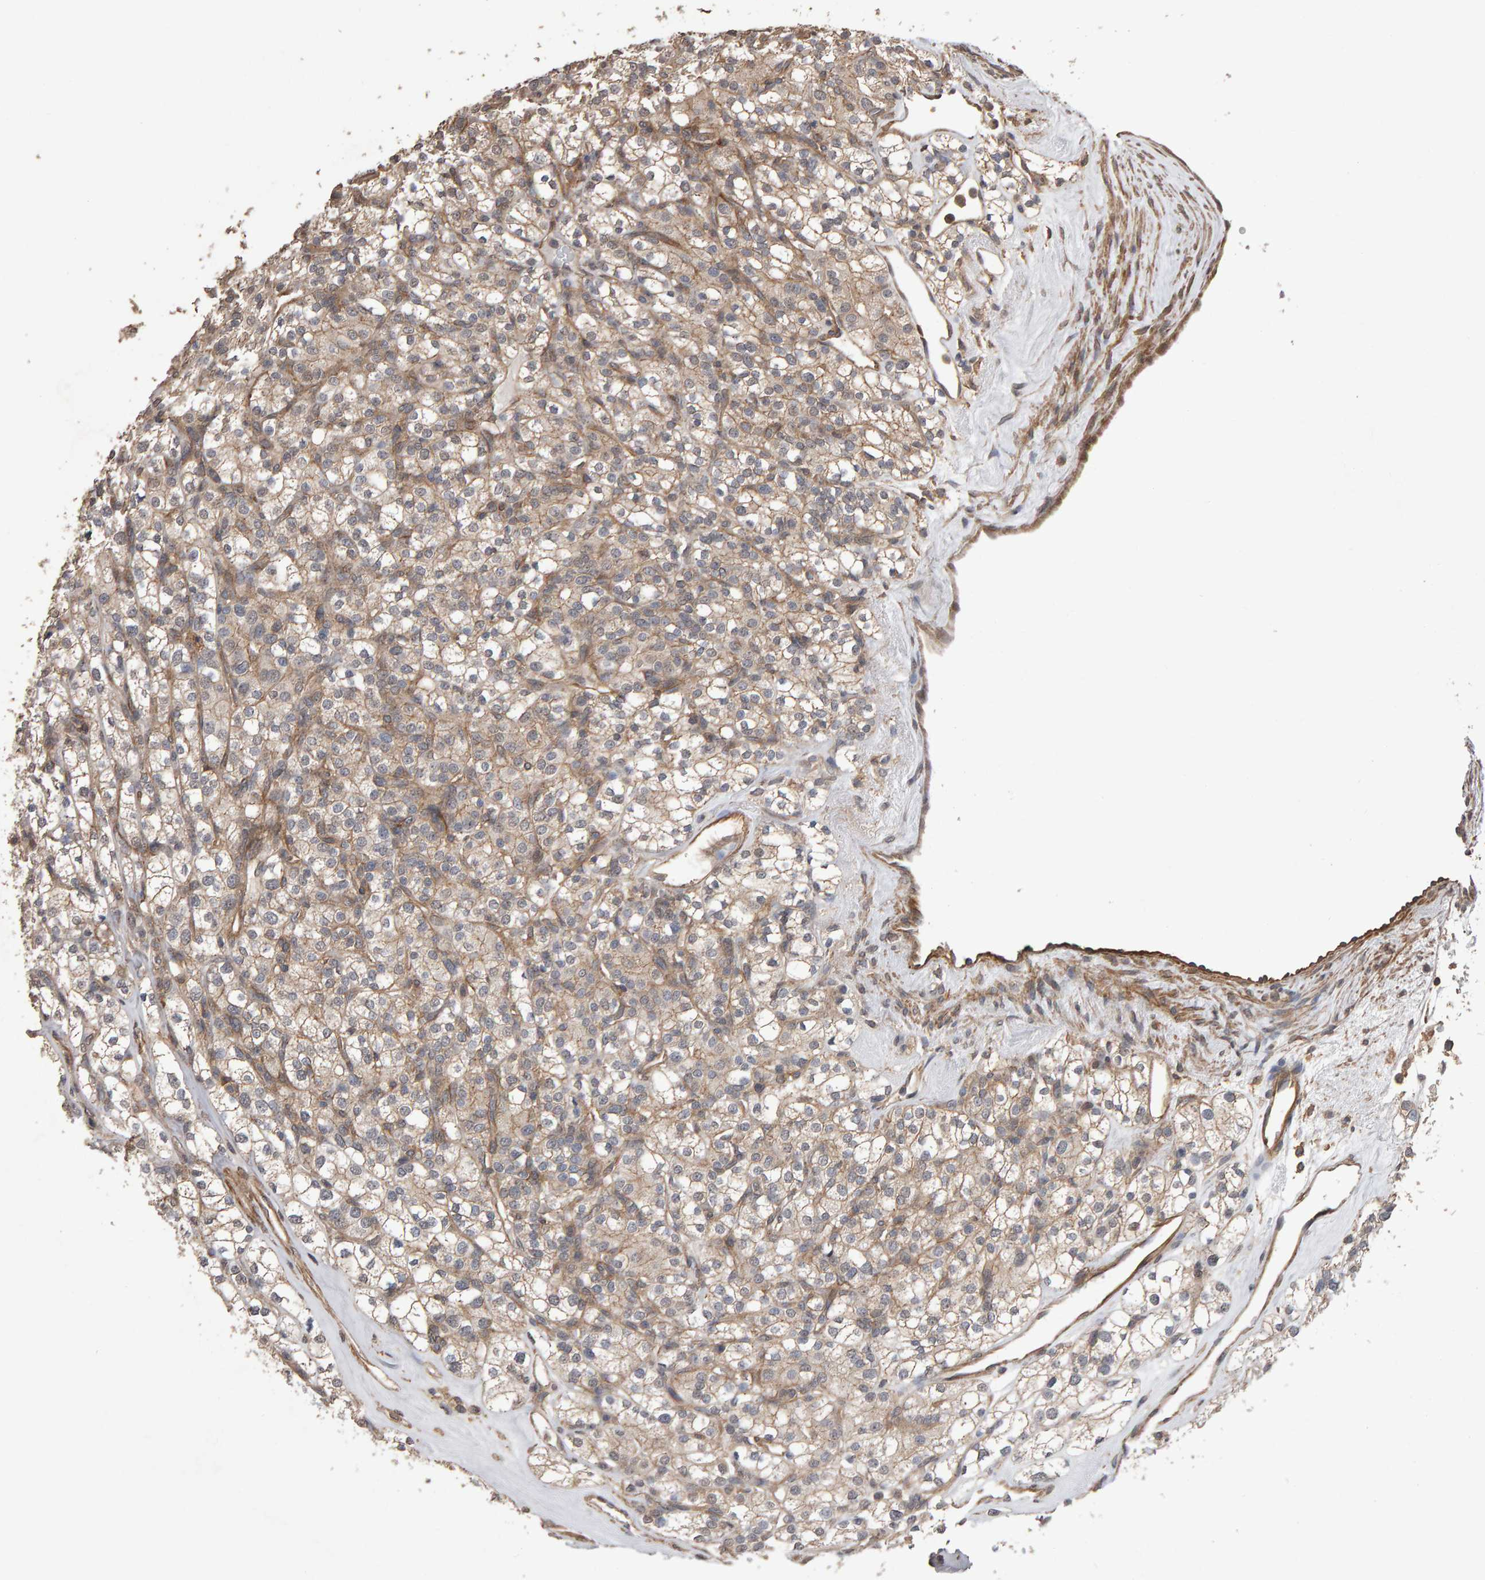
{"staining": {"intensity": "weak", "quantity": "25%-75%", "location": "cytoplasmic/membranous"}, "tissue": "renal cancer", "cell_type": "Tumor cells", "image_type": "cancer", "snomed": [{"axis": "morphology", "description": "Adenocarcinoma, NOS"}, {"axis": "topography", "description": "Kidney"}], "caption": "Renal cancer tissue demonstrates weak cytoplasmic/membranous expression in about 25%-75% of tumor cells, visualized by immunohistochemistry.", "gene": "SCRIB", "patient": {"sex": "male", "age": 77}}